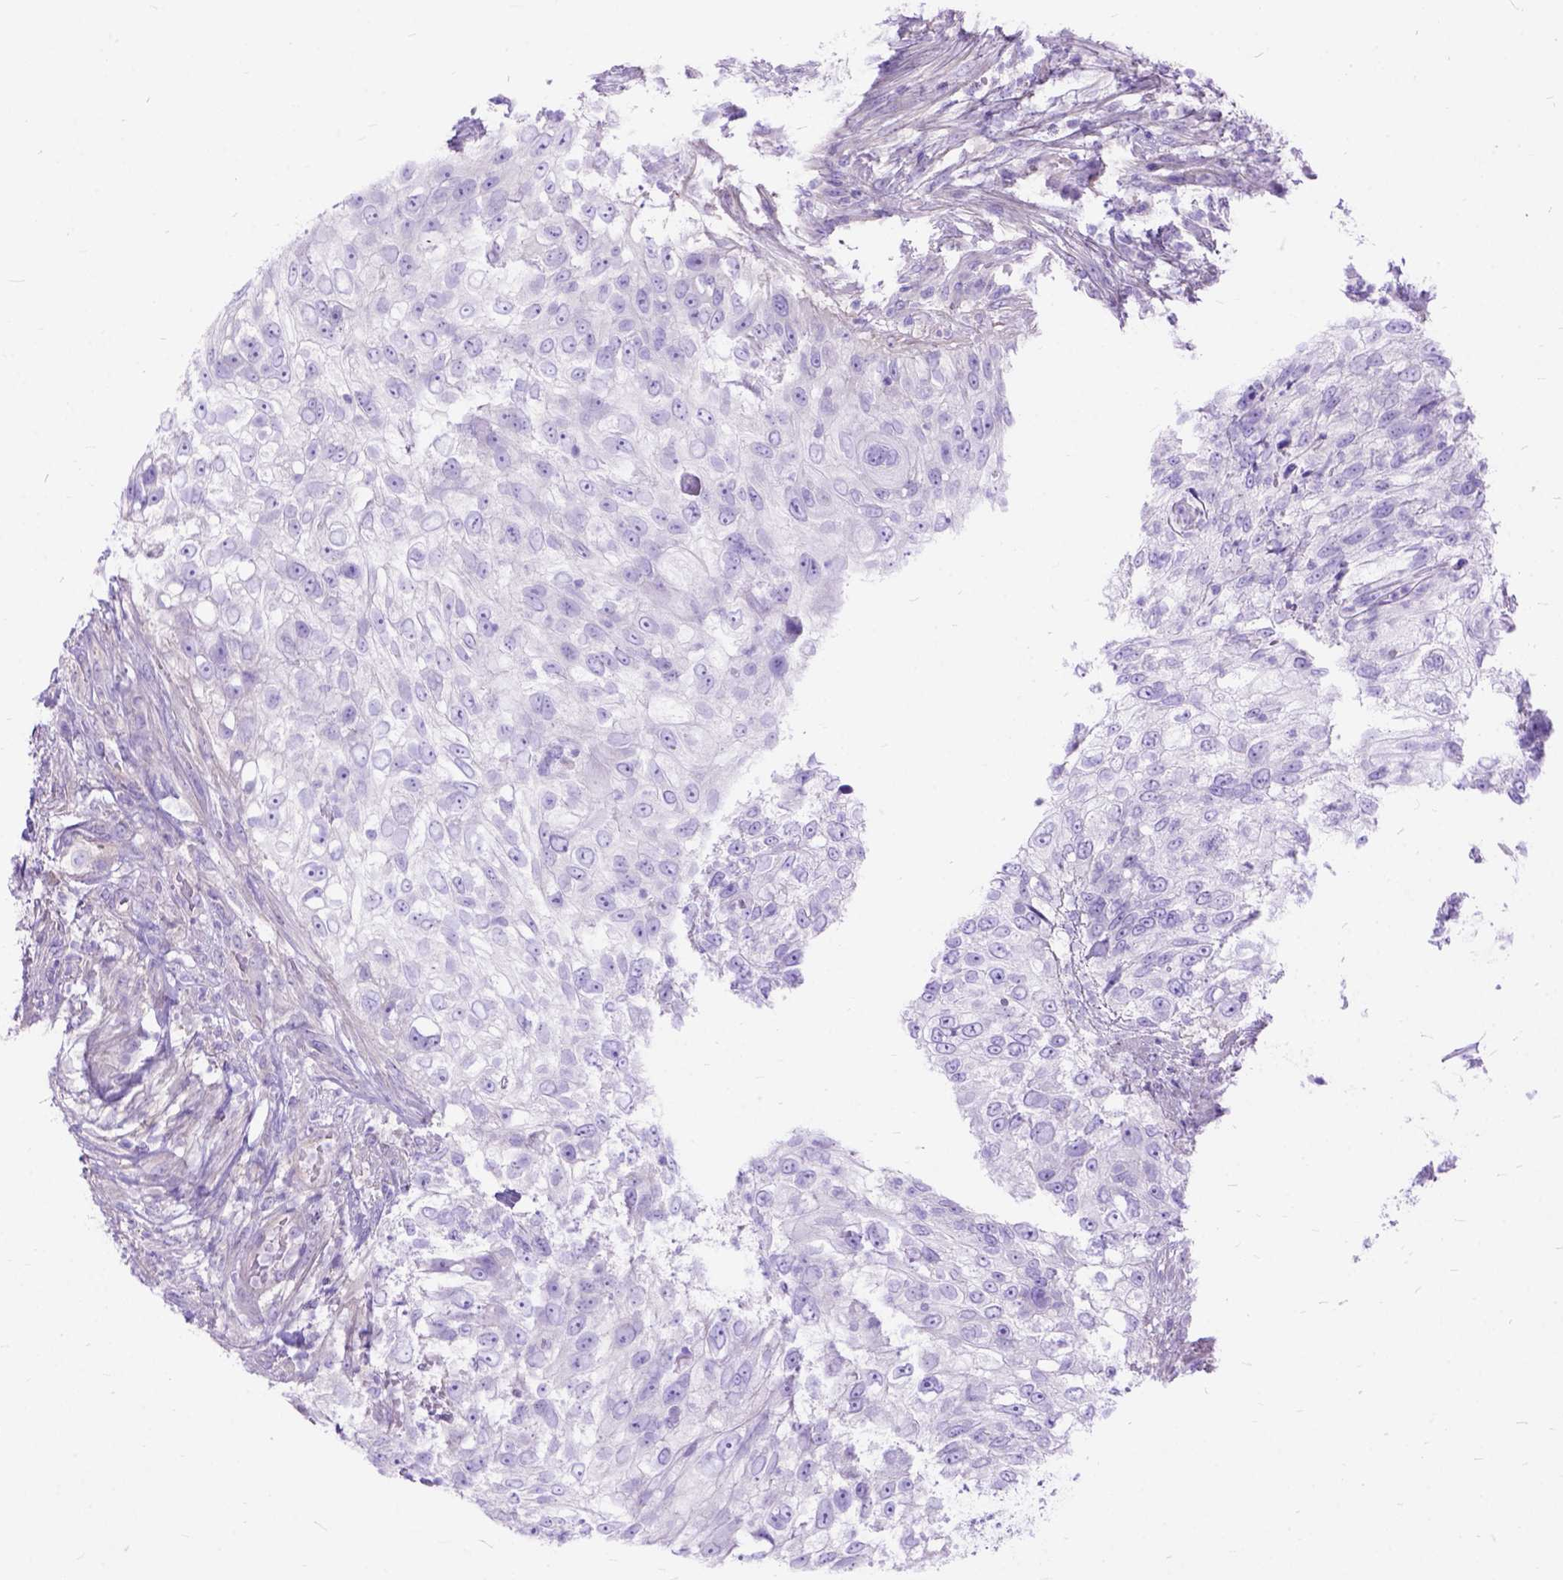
{"staining": {"intensity": "negative", "quantity": "none", "location": "none"}, "tissue": "urothelial cancer", "cell_type": "Tumor cells", "image_type": "cancer", "snomed": [{"axis": "morphology", "description": "Urothelial carcinoma, High grade"}, {"axis": "topography", "description": "Urinary bladder"}], "caption": "IHC photomicrograph of human urothelial cancer stained for a protein (brown), which exhibits no expression in tumor cells.", "gene": "ARL9", "patient": {"sex": "female", "age": 60}}